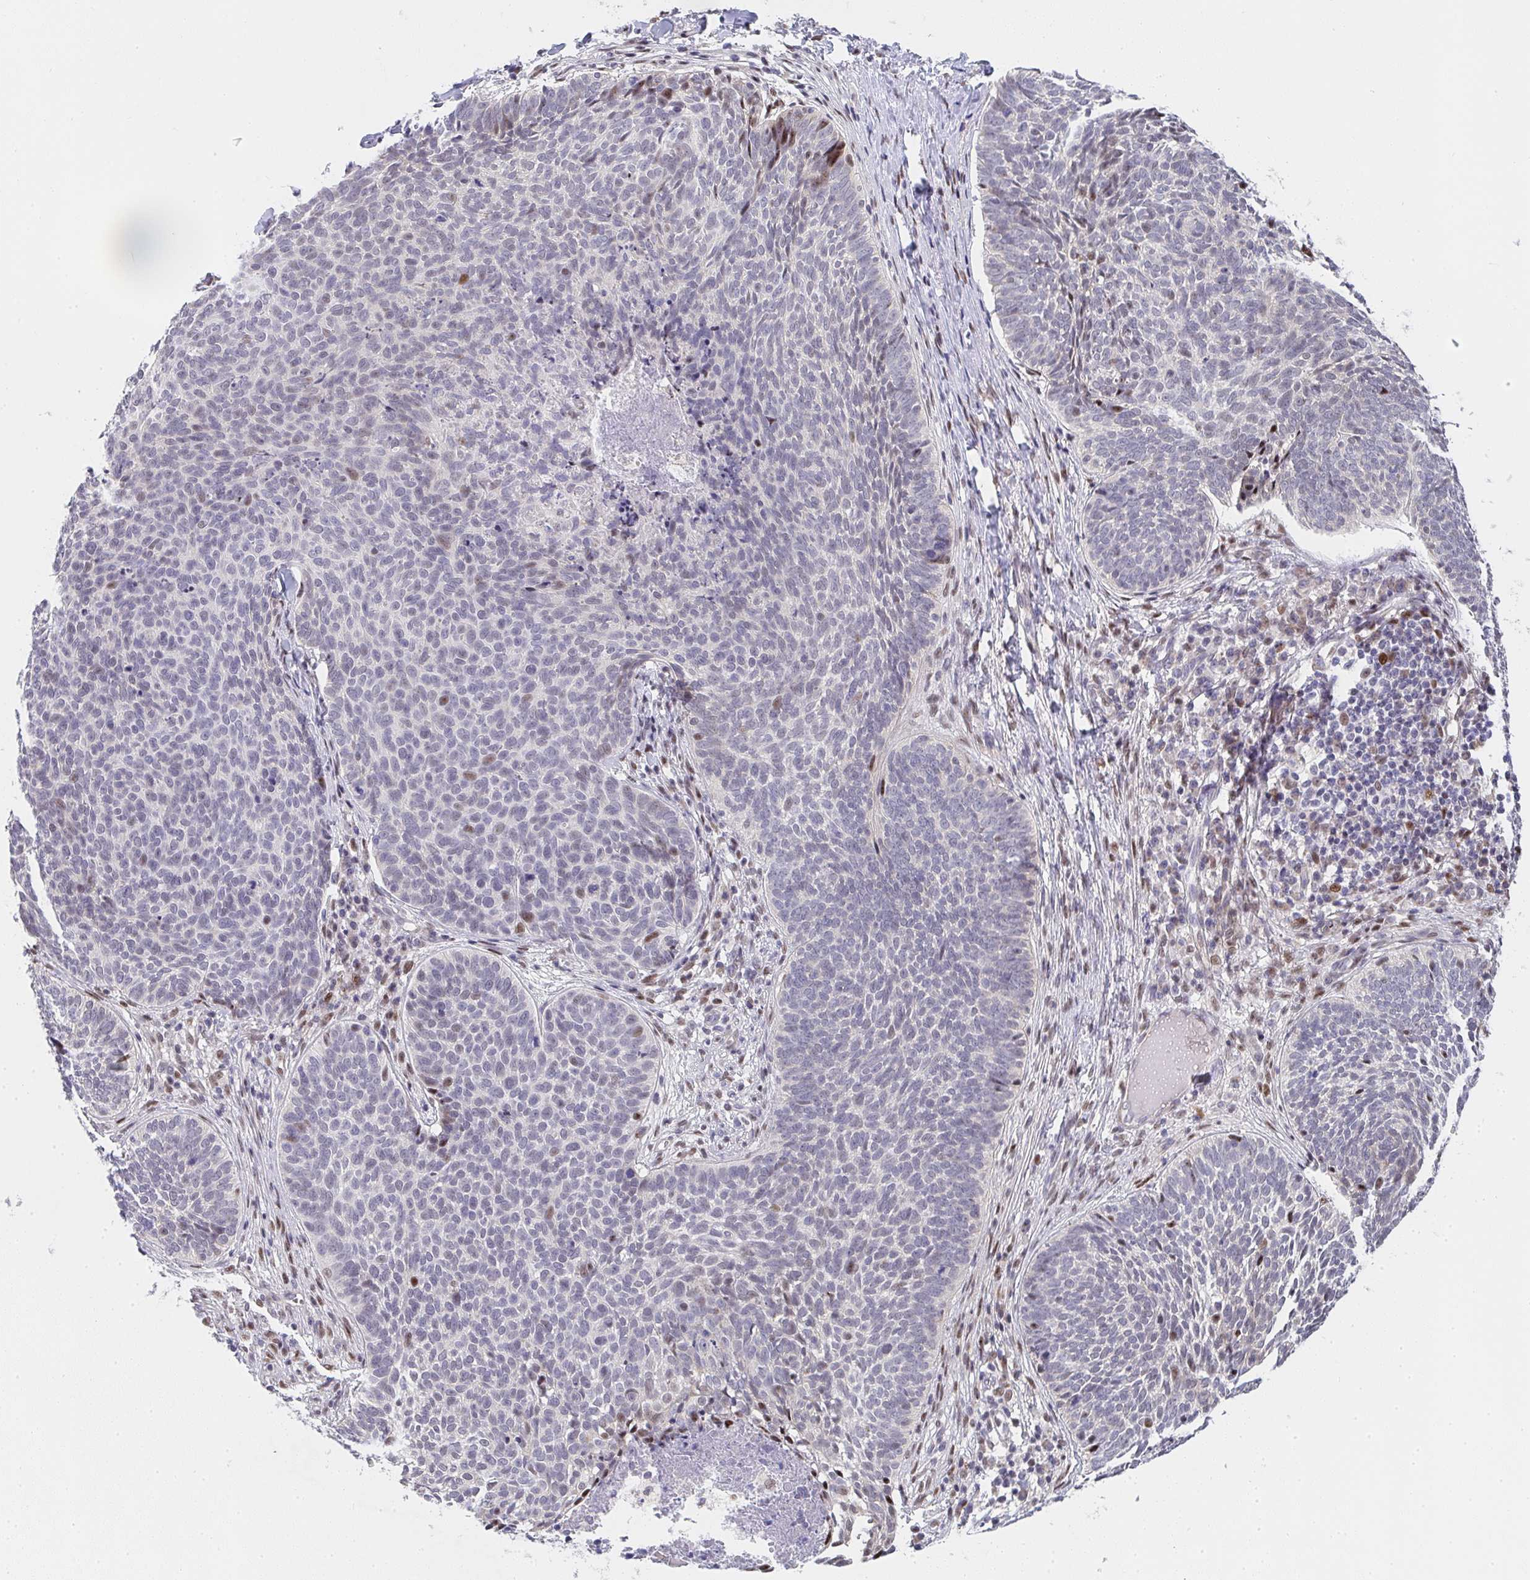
{"staining": {"intensity": "moderate", "quantity": "<25%", "location": "nuclear"}, "tissue": "skin cancer", "cell_type": "Tumor cells", "image_type": "cancer", "snomed": [{"axis": "morphology", "description": "Basal cell carcinoma"}, {"axis": "topography", "description": "Skin"}, {"axis": "topography", "description": "Skin of face"}], "caption": "Immunohistochemistry (IHC) of skin basal cell carcinoma reveals low levels of moderate nuclear staining in approximately <25% of tumor cells. The protein is stained brown, and the nuclei are stained in blue (DAB (3,3'-diaminobenzidine) IHC with brightfield microscopy, high magnification).", "gene": "ZIC3", "patient": {"sex": "male", "age": 56}}